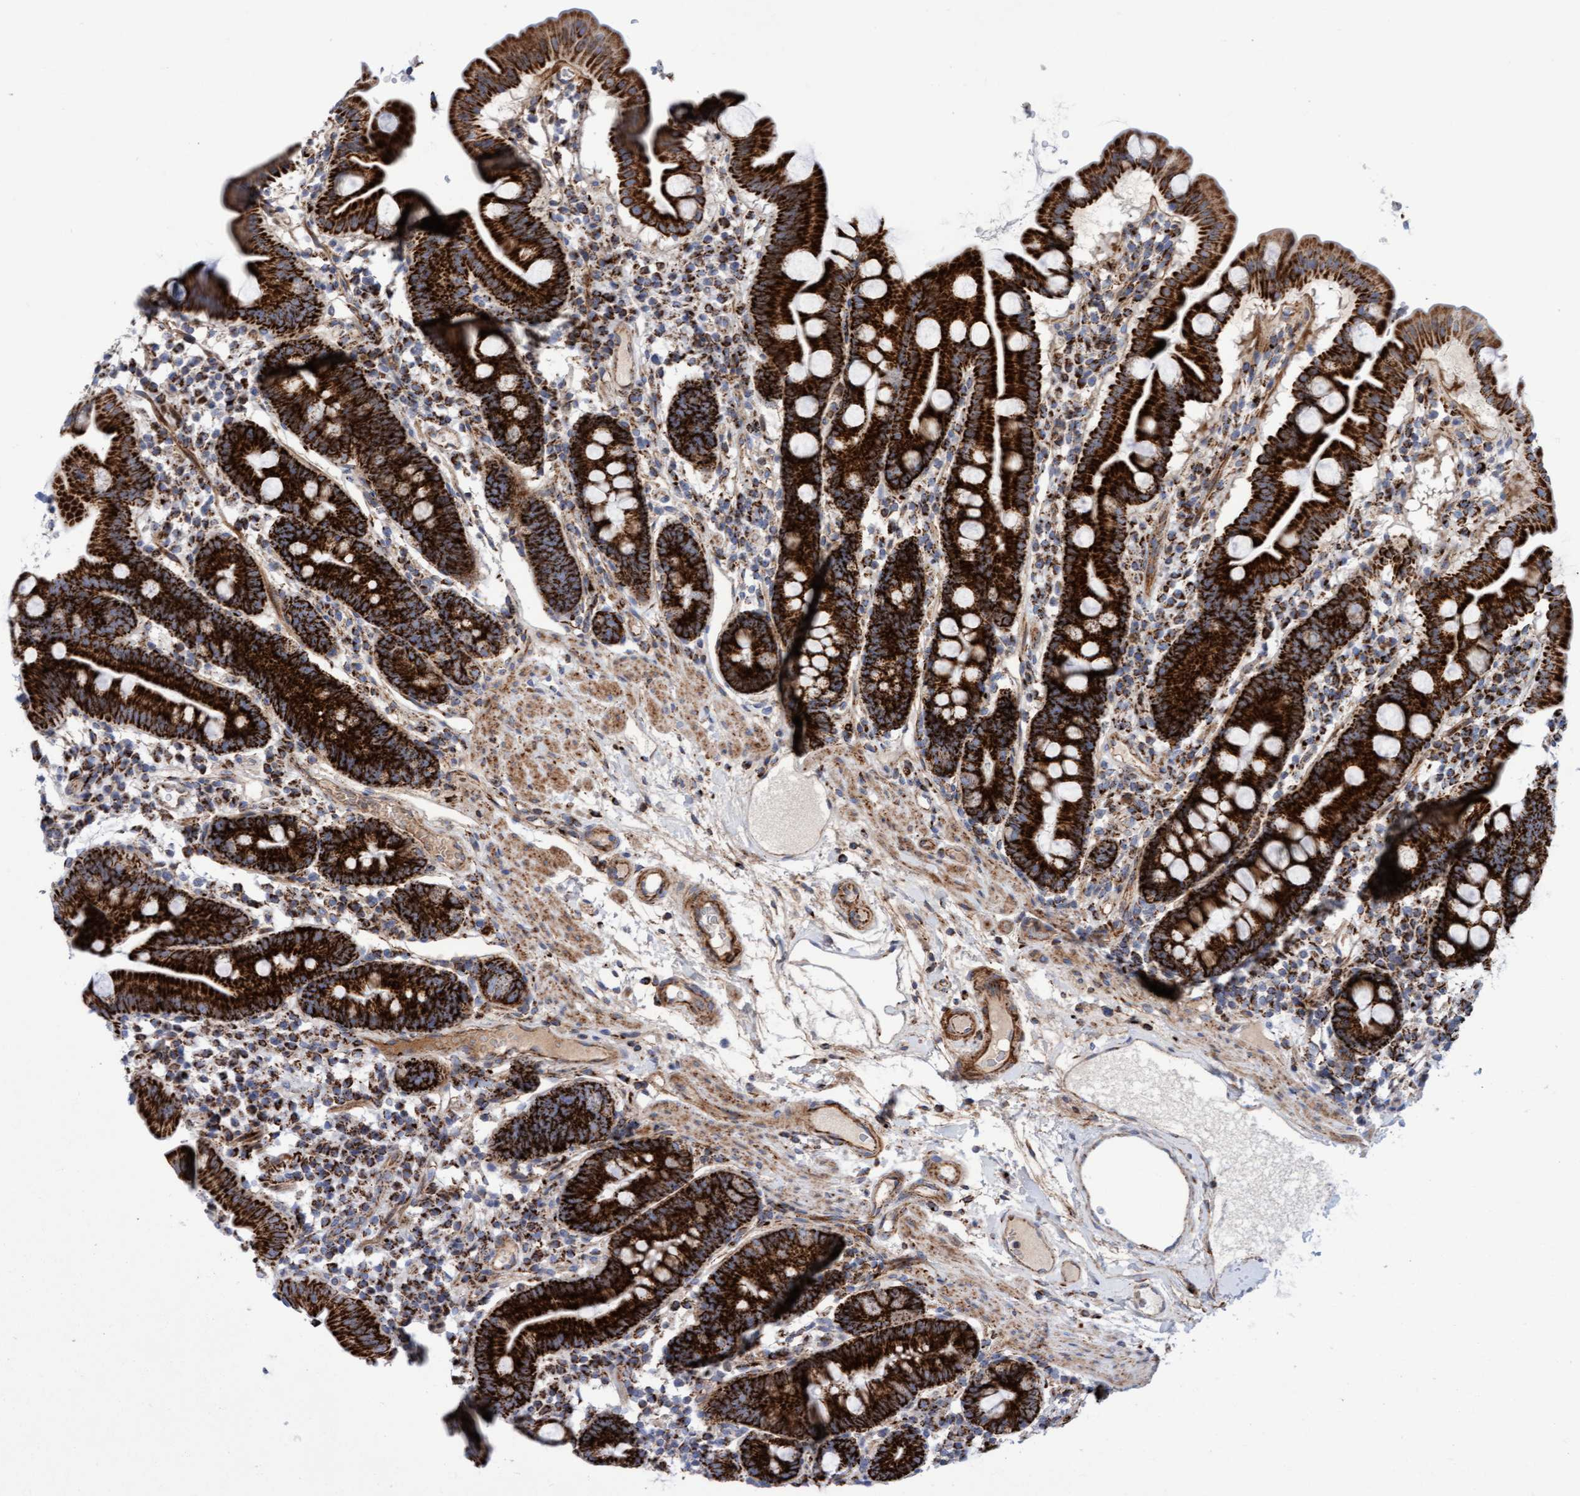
{"staining": {"intensity": "strong", "quantity": ">75%", "location": "cytoplasmic/membranous"}, "tissue": "duodenum", "cell_type": "Glandular cells", "image_type": "normal", "snomed": [{"axis": "morphology", "description": "Normal tissue, NOS"}, {"axis": "topography", "description": "Duodenum"}], "caption": "IHC histopathology image of benign duodenum: duodenum stained using immunohistochemistry (IHC) shows high levels of strong protein expression localized specifically in the cytoplasmic/membranous of glandular cells, appearing as a cytoplasmic/membranous brown color.", "gene": "GGTA1", "patient": {"sex": "male", "age": 50}}